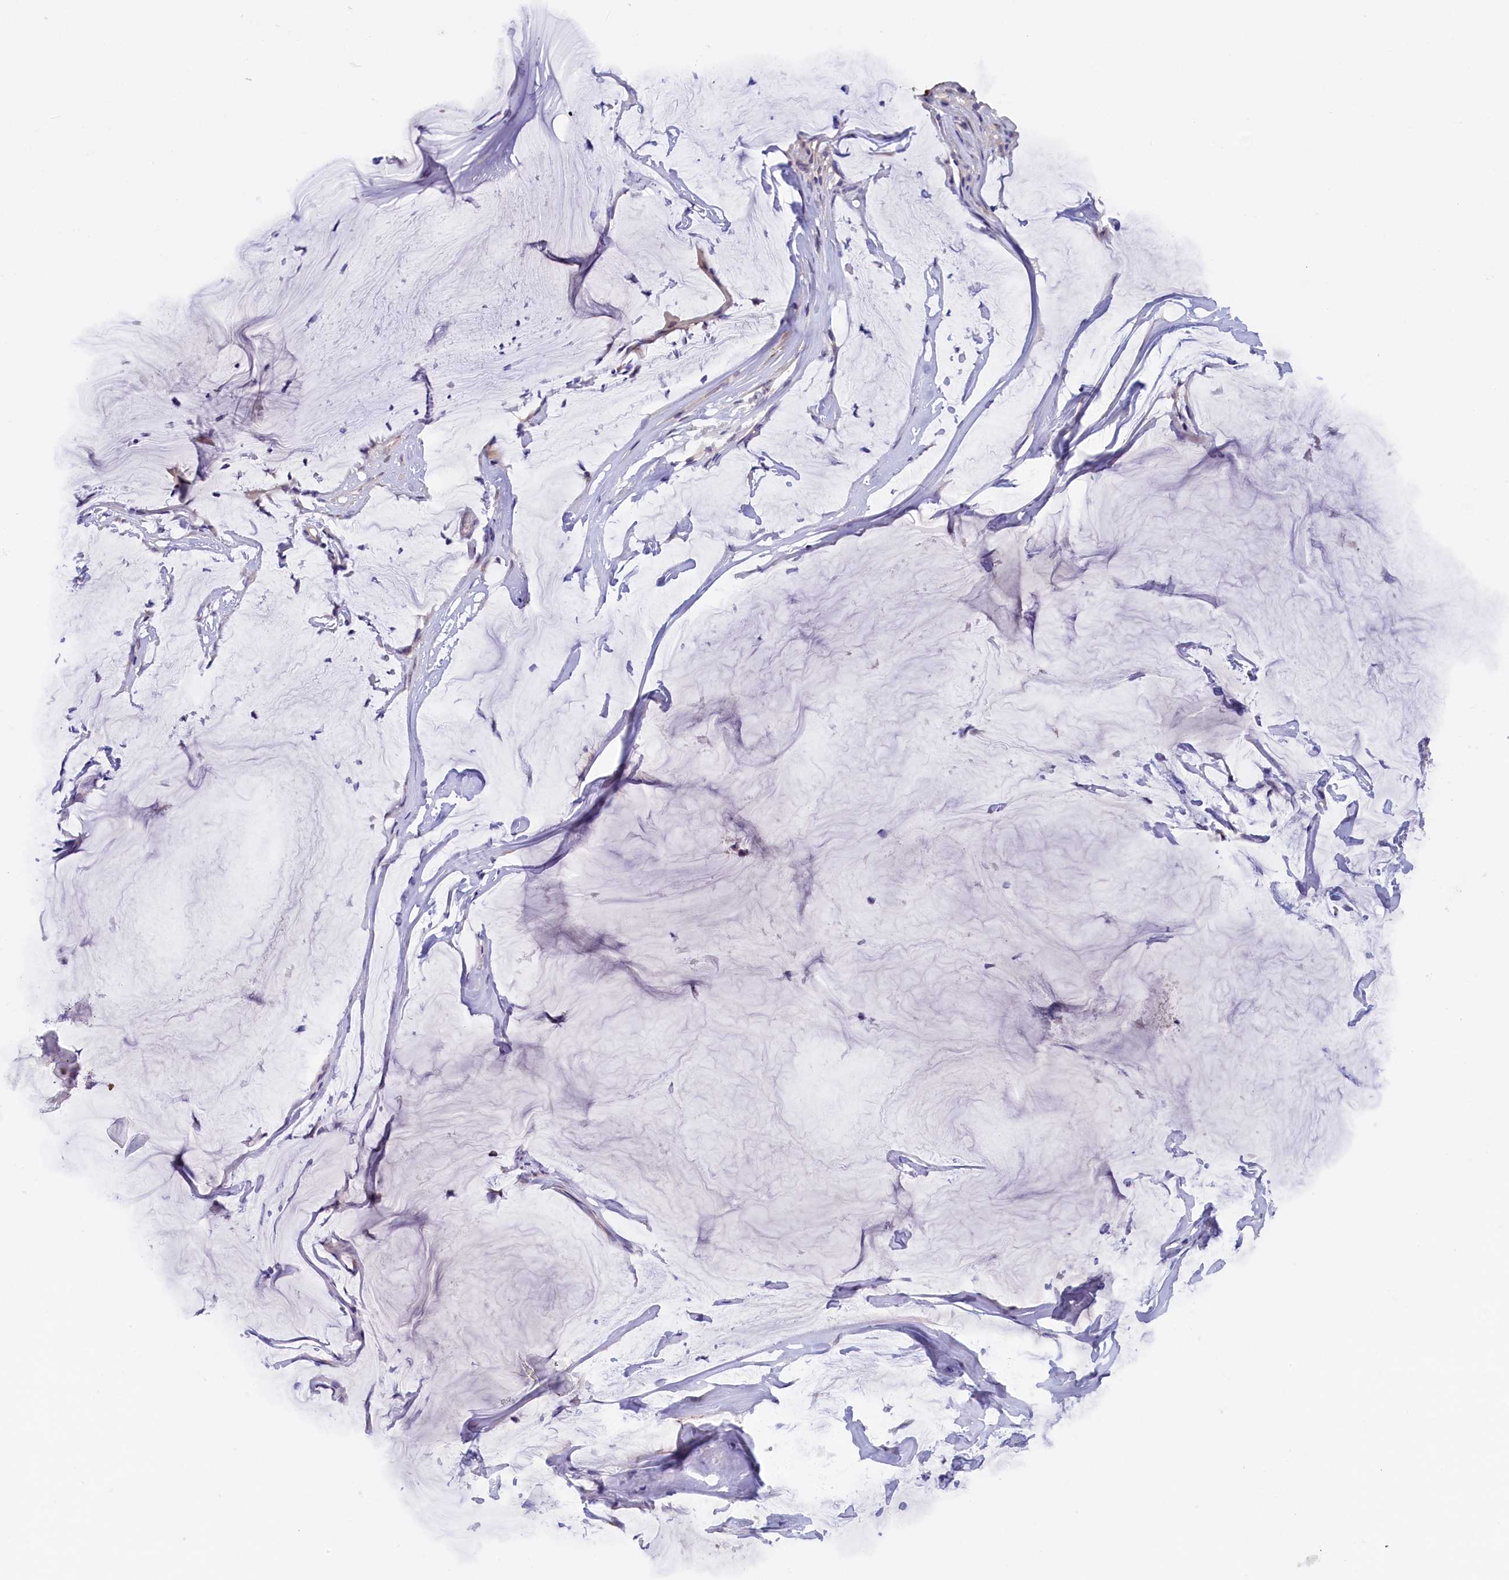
{"staining": {"intensity": "negative", "quantity": "none", "location": "none"}, "tissue": "ovarian cancer", "cell_type": "Tumor cells", "image_type": "cancer", "snomed": [{"axis": "morphology", "description": "Cystadenocarcinoma, mucinous, NOS"}, {"axis": "topography", "description": "Ovary"}], "caption": "Protein analysis of ovarian cancer (mucinous cystadenocarcinoma) displays no significant expression in tumor cells.", "gene": "ZSWIM4", "patient": {"sex": "female", "age": 73}}